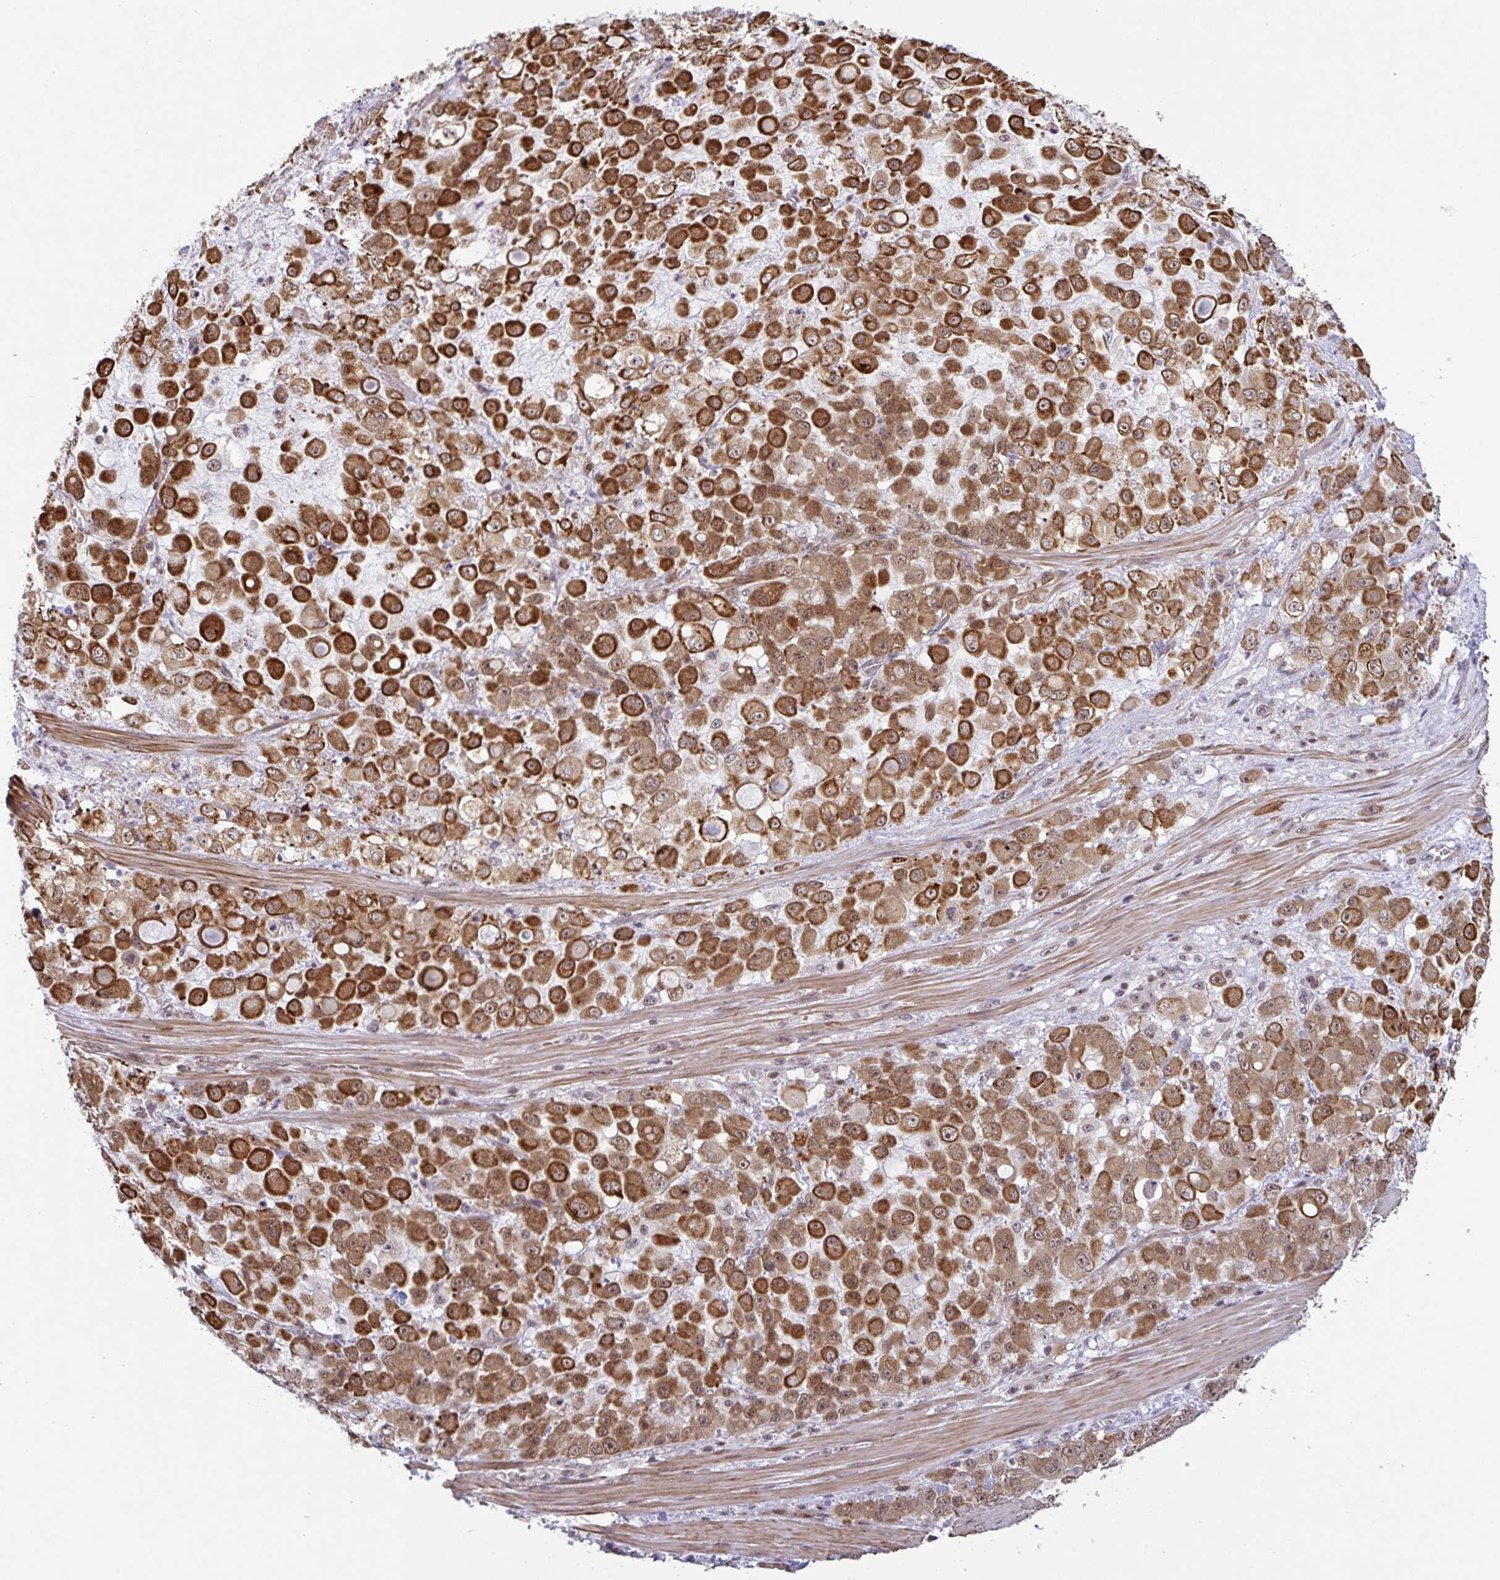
{"staining": {"intensity": "strong", "quantity": ">75%", "location": "cytoplasmic/membranous"}, "tissue": "stomach cancer", "cell_type": "Tumor cells", "image_type": "cancer", "snomed": [{"axis": "morphology", "description": "Adenocarcinoma, NOS"}, {"axis": "topography", "description": "Stomach"}], "caption": "DAB immunohistochemical staining of stomach cancer demonstrates strong cytoplasmic/membranous protein staining in about >75% of tumor cells.", "gene": "NLRP13", "patient": {"sex": "female", "age": 76}}